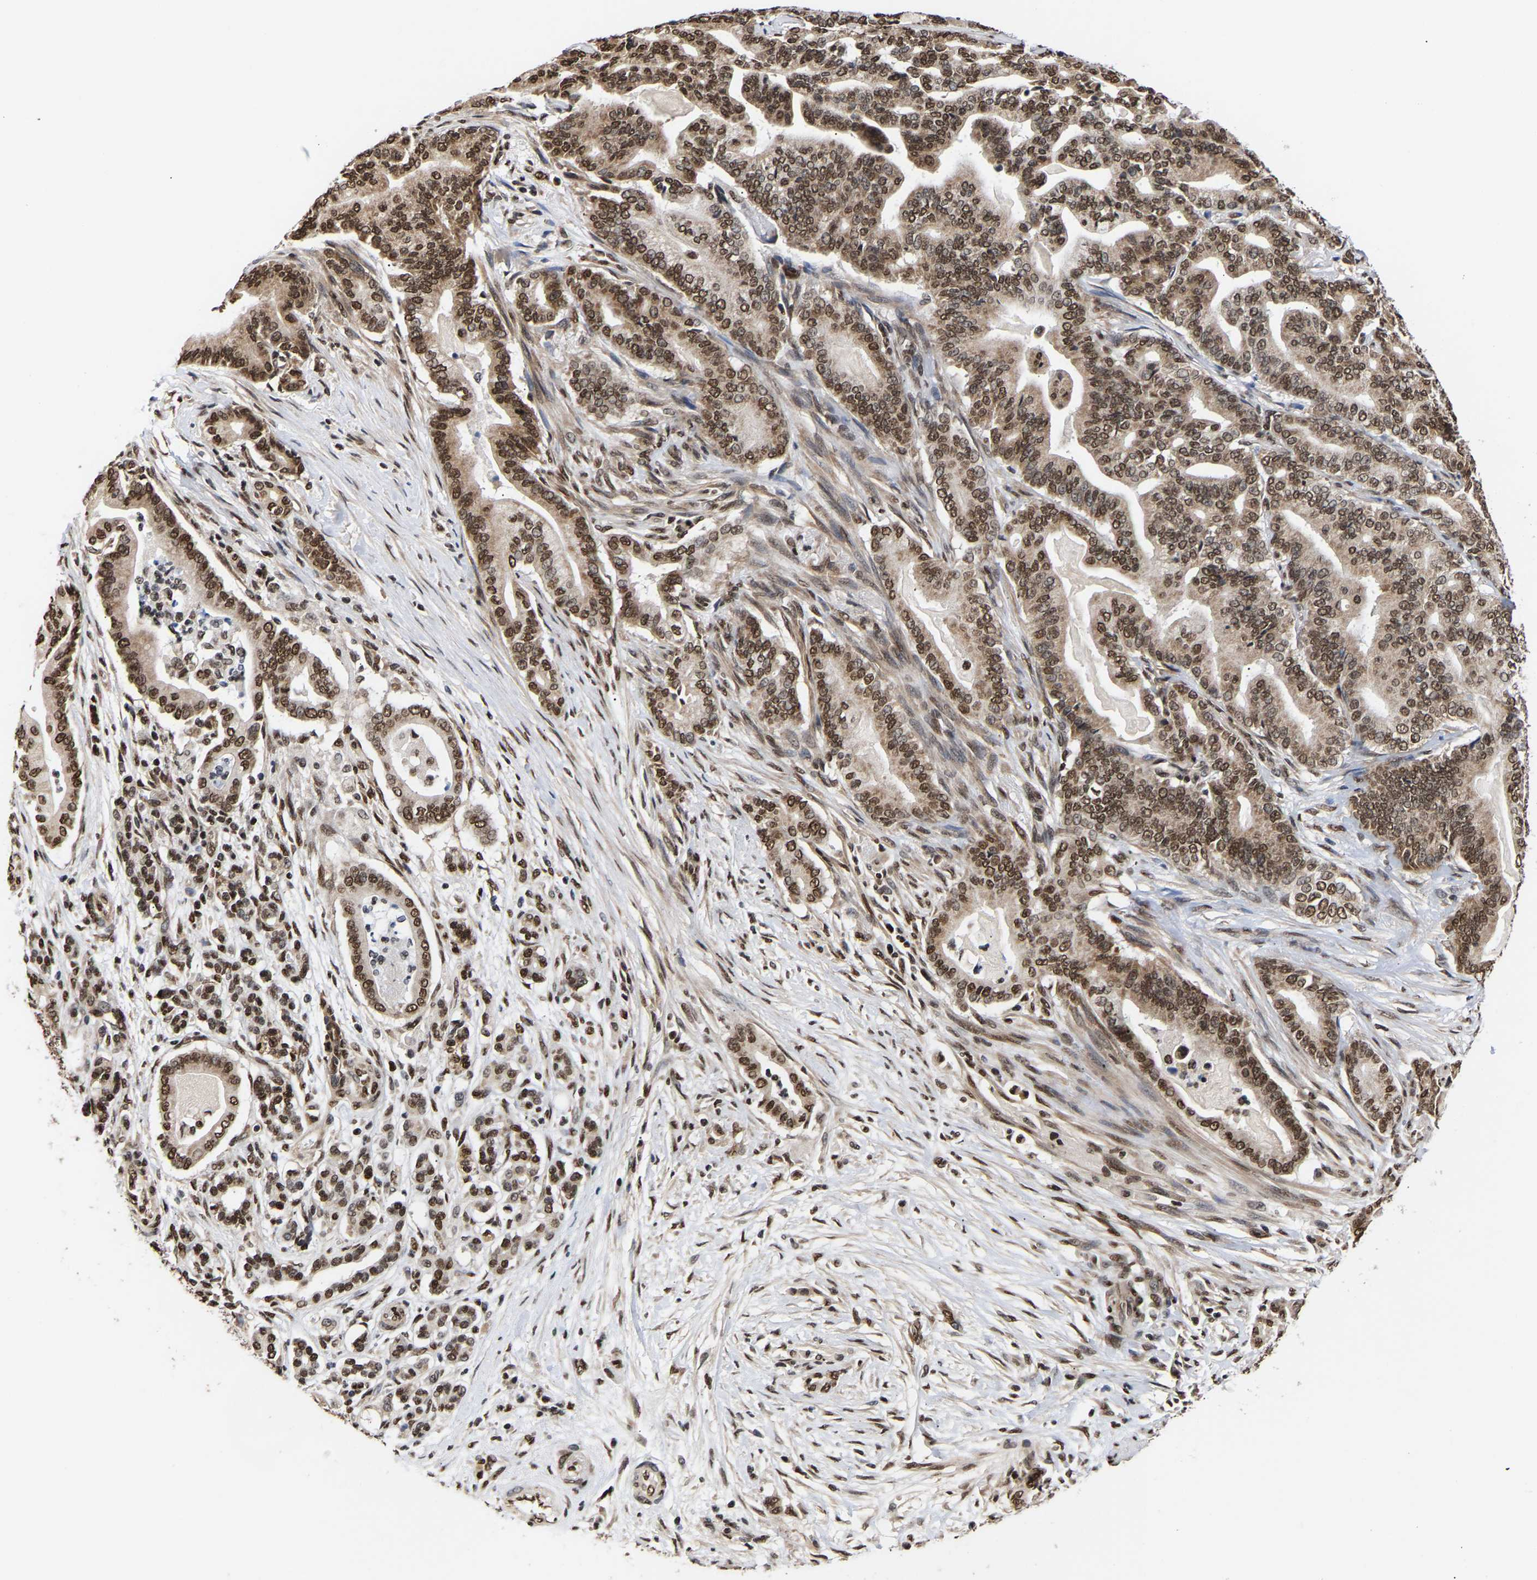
{"staining": {"intensity": "moderate", "quantity": ">75%", "location": "cytoplasmic/membranous,nuclear"}, "tissue": "pancreatic cancer", "cell_type": "Tumor cells", "image_type": "cancer", "snomed": [{"axis": "morphology", "description": "Normal tissue, NOS"}, {"axis": "morphology", "description": "Adenocarcinoma, NOS"}, {"axis": "topography", "description": "Pancreas"}], "caption": "Immunohistochemistry image of neoplastic tissue: adenocarcinoma (pancreatic) stained using IHC shows medium levels of moderate protein expression localized specifically in the cytoplasmic/membranous and nuclear of tumor cells, appearing as a cytoplasmic/membranous and nuclear brown color.", "gene": "PSIP1", "patient": {"sex": "male", "age": 63}}